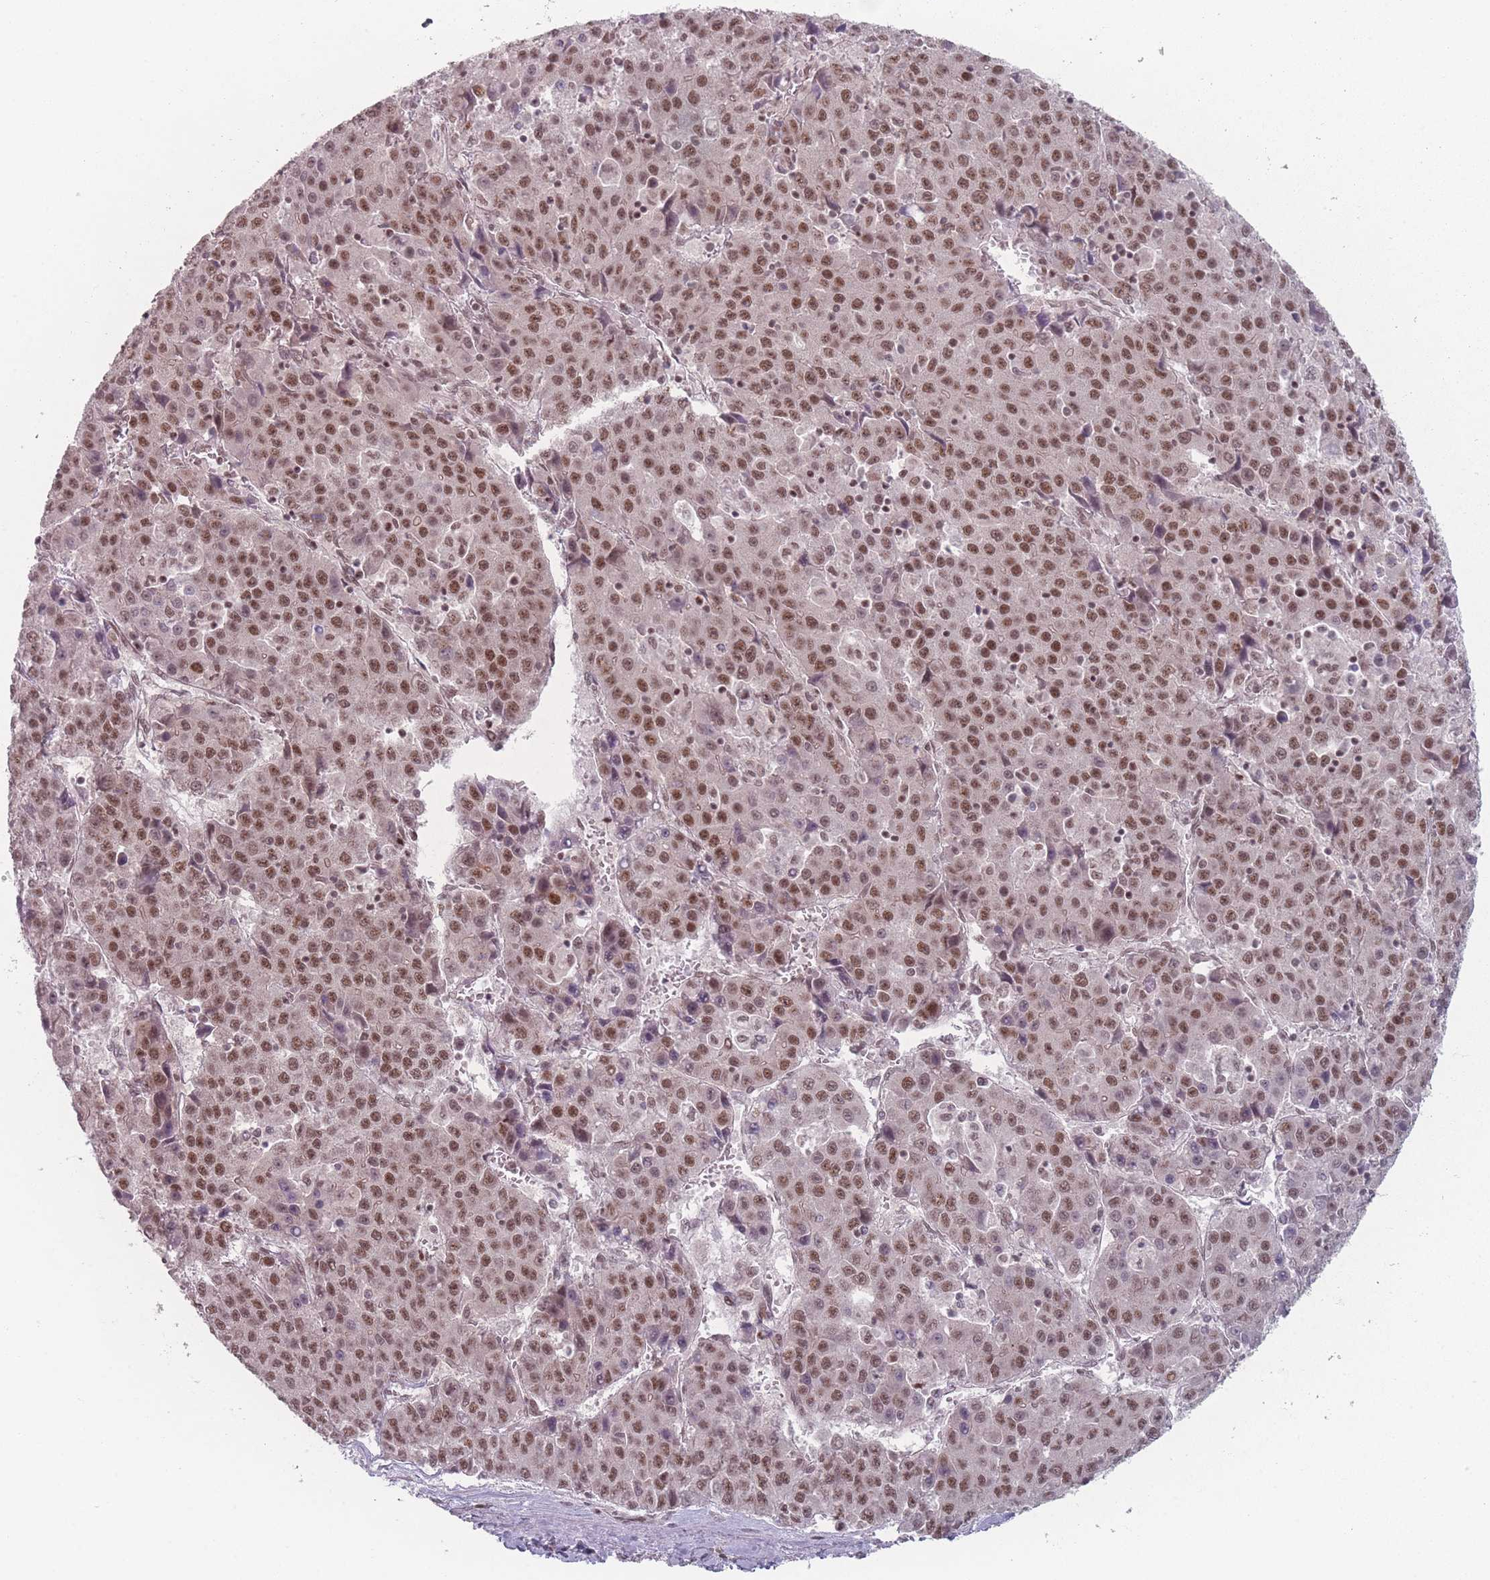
{"staining": {"intensity": "moderate", "quantity": ">75%", "location": "nuclear"}, "tissue": "liver cancer", "cell_type": "Tumor cells", "image_type": "cancer", "snomed": [{"axis": "morphology", "description": "Carcinoma, Hepatocellular, NOS"}, {"axis": "topography", "description": "Liver"}], "caption": "The immunohistochemical stain shows moderate nuclear staining in tumor cells of hepatocellular carcinoma (liver) tissue.", "gene": "ZC3H14", "patient": {"sex": "female", "age": 53}}